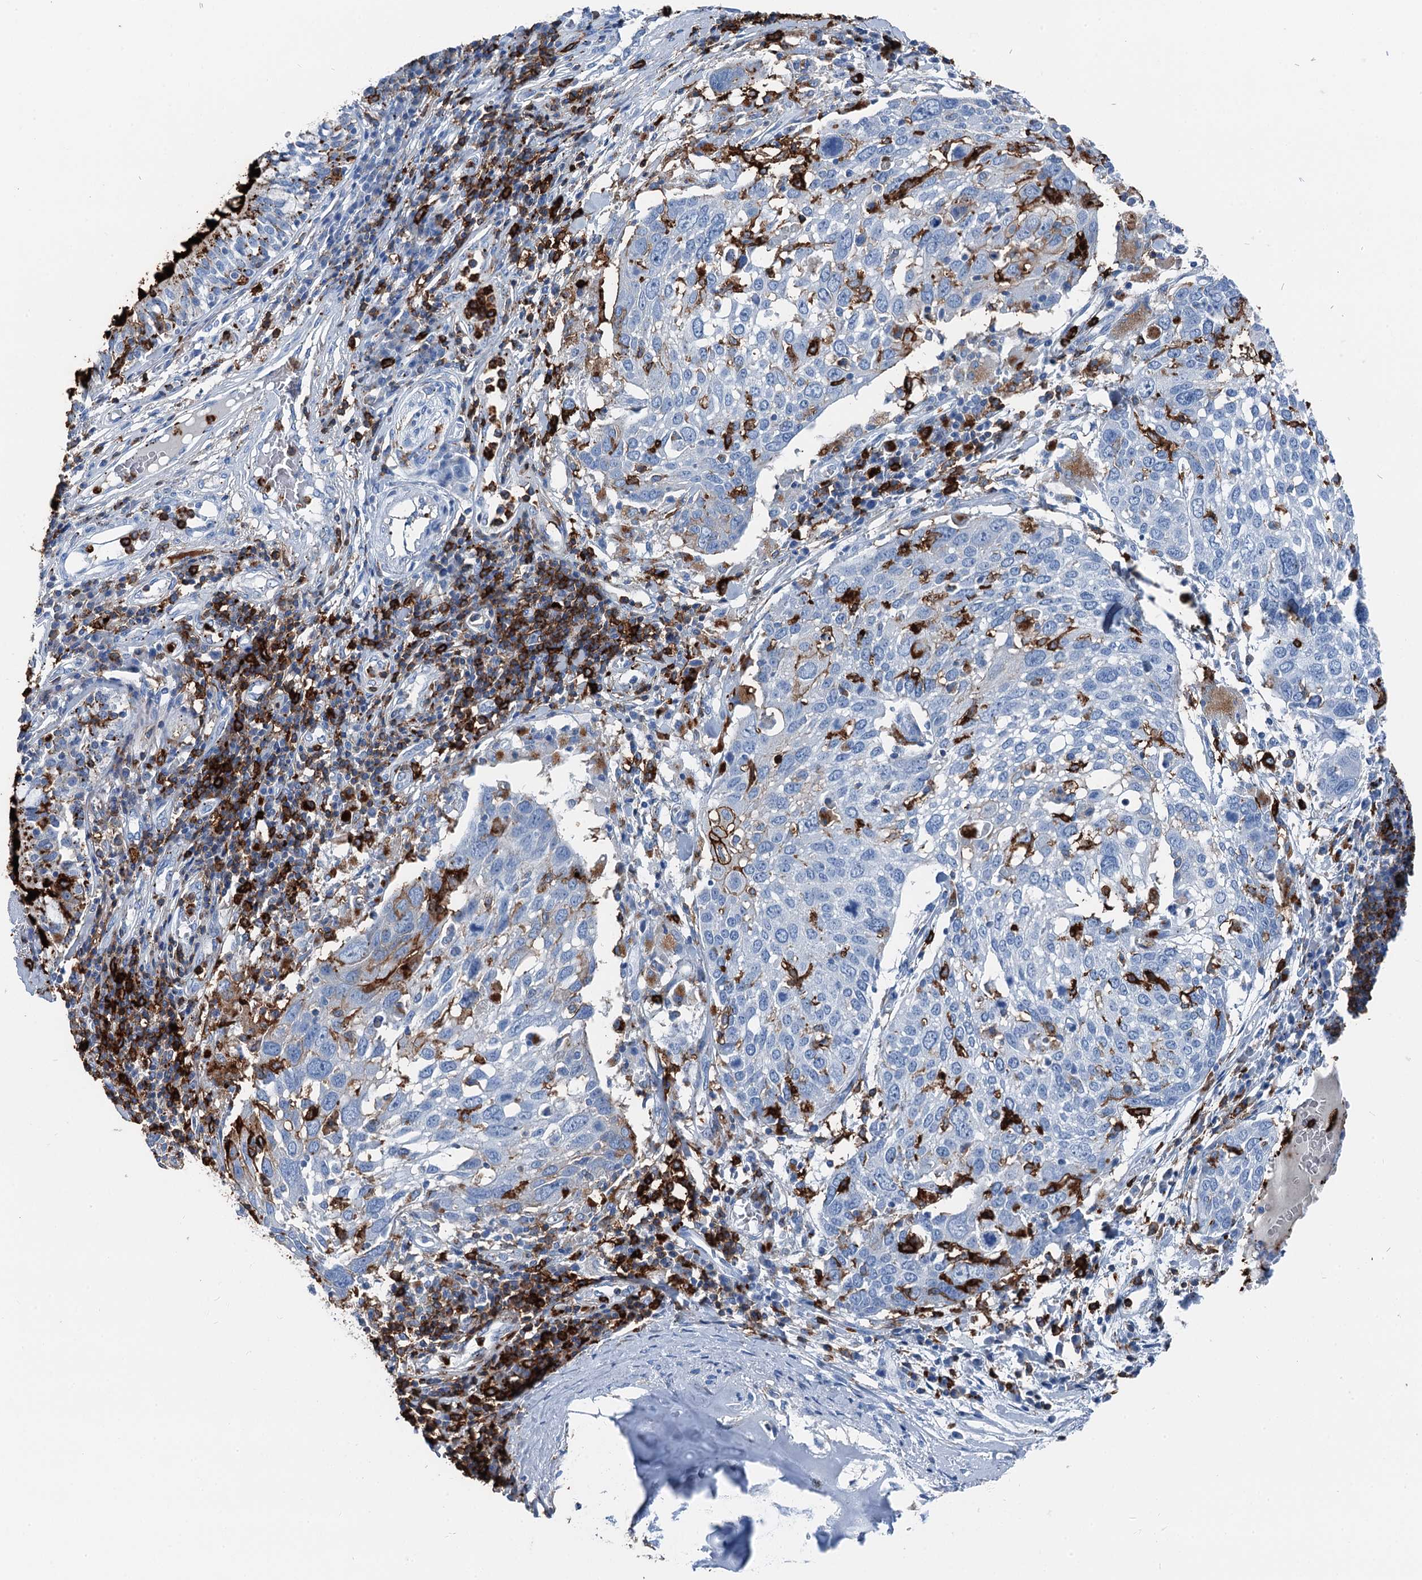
{"staining": {"intensity": "negative", "quantity": "none", "location": "none"}, "tissue": "lung cancer", "cell_type": "Tumor cells", "image_type": "cancer", "snomed": [{"axis": "morphology", "description": "Squamous cell carcinoma, NOS"}, {"axis": "topography", "description": "Lung"}], "caption": "This is an immunohistochemistry histopathology image of human lung cancer. There is no expression in tumor cells.", "gene": "PLAC8", "patient": {"sex": "male", "age": 65}}